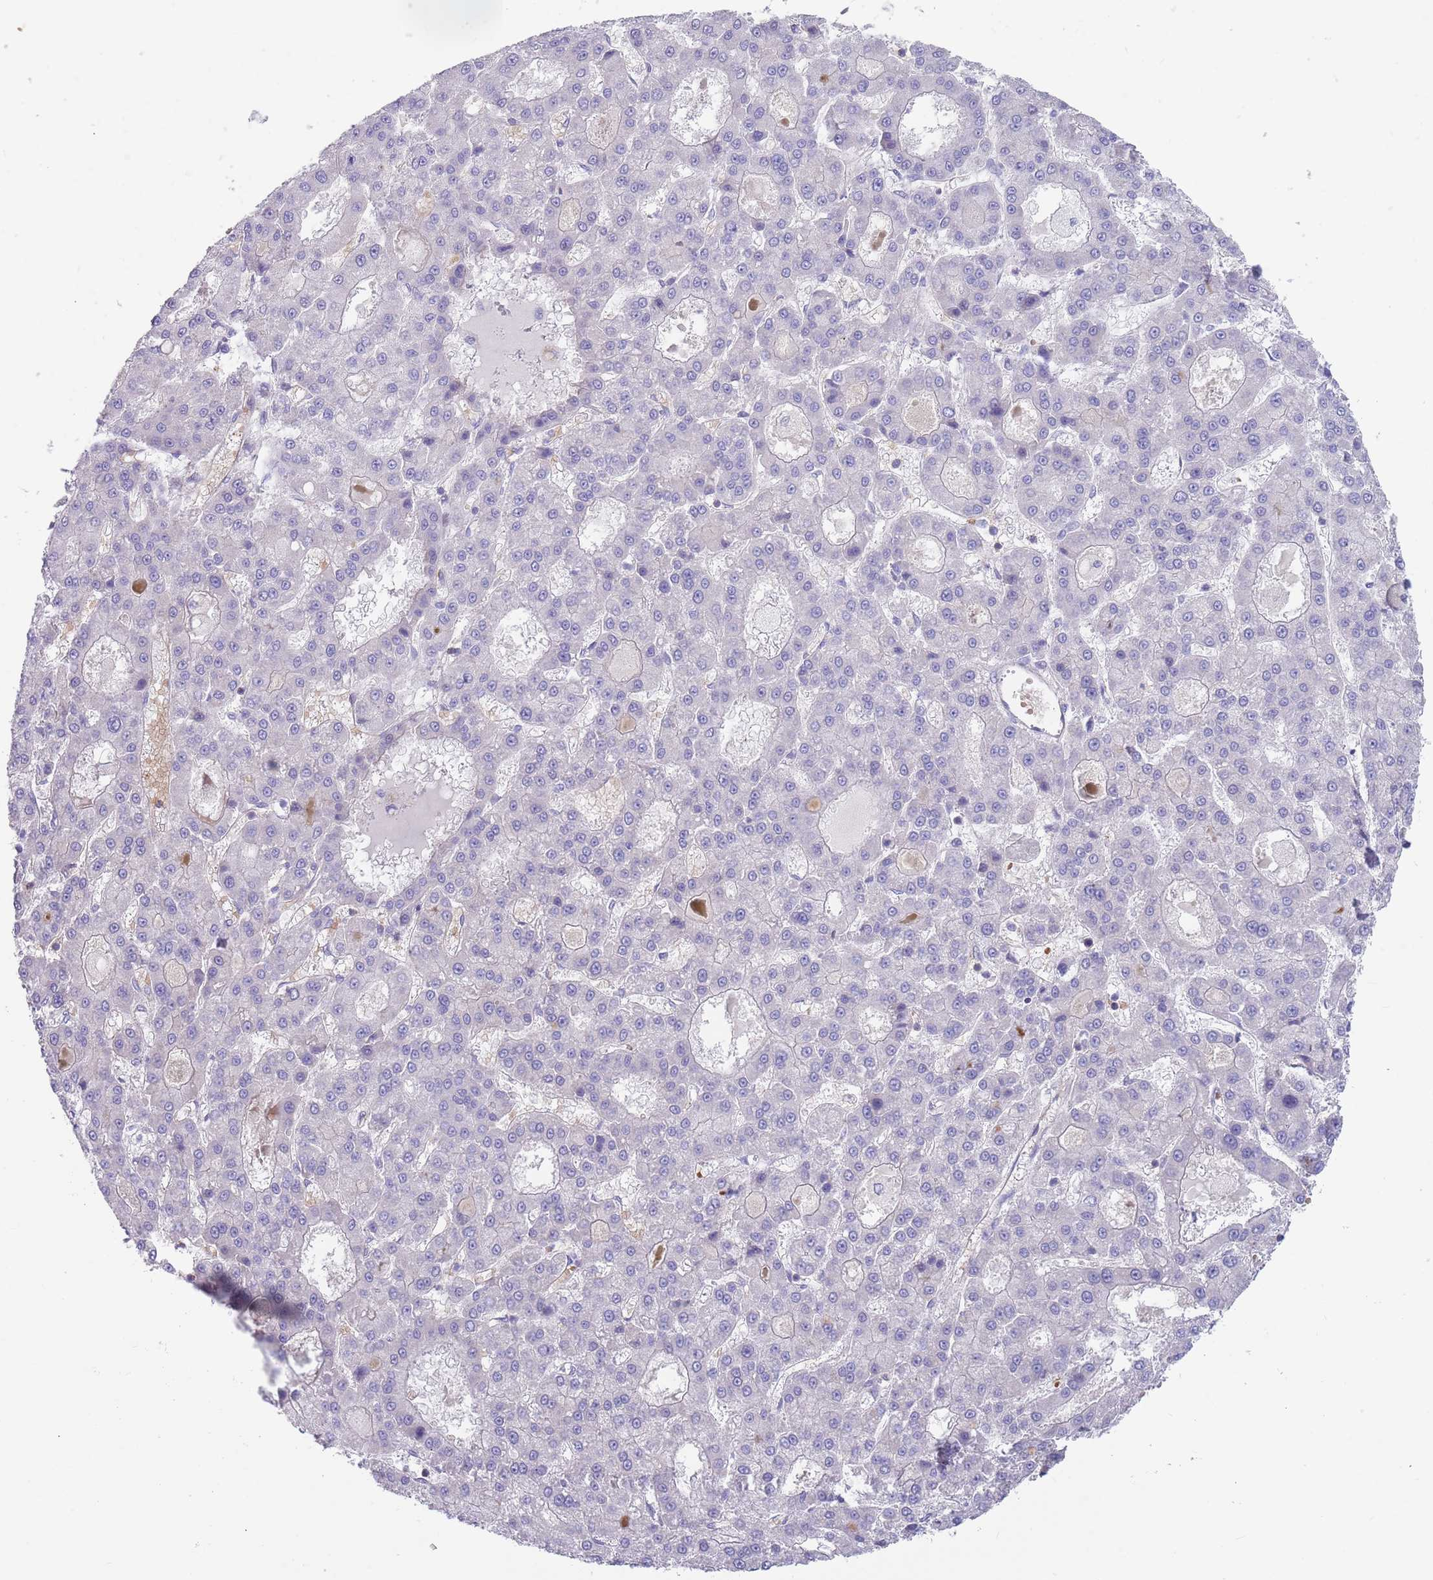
{"staining": {"intensity": "negative", "quantity": "none", "location": "none"}, "tissue": "liver cancer", "cell_type": "Tumor cells", "image_type": "cancer", "snomed": [{"axis": "morphology", "description": "Carcinoma, Hepatocellular, NOS"}, {"axis": "topography", "description": "Liver"}], "caption": "Liver cancer stained for a protein using immunohistochemistry reveals no staining tumor cells.", "gene": "ZNF14", "patient": {"sex": "male", "age": 70}}